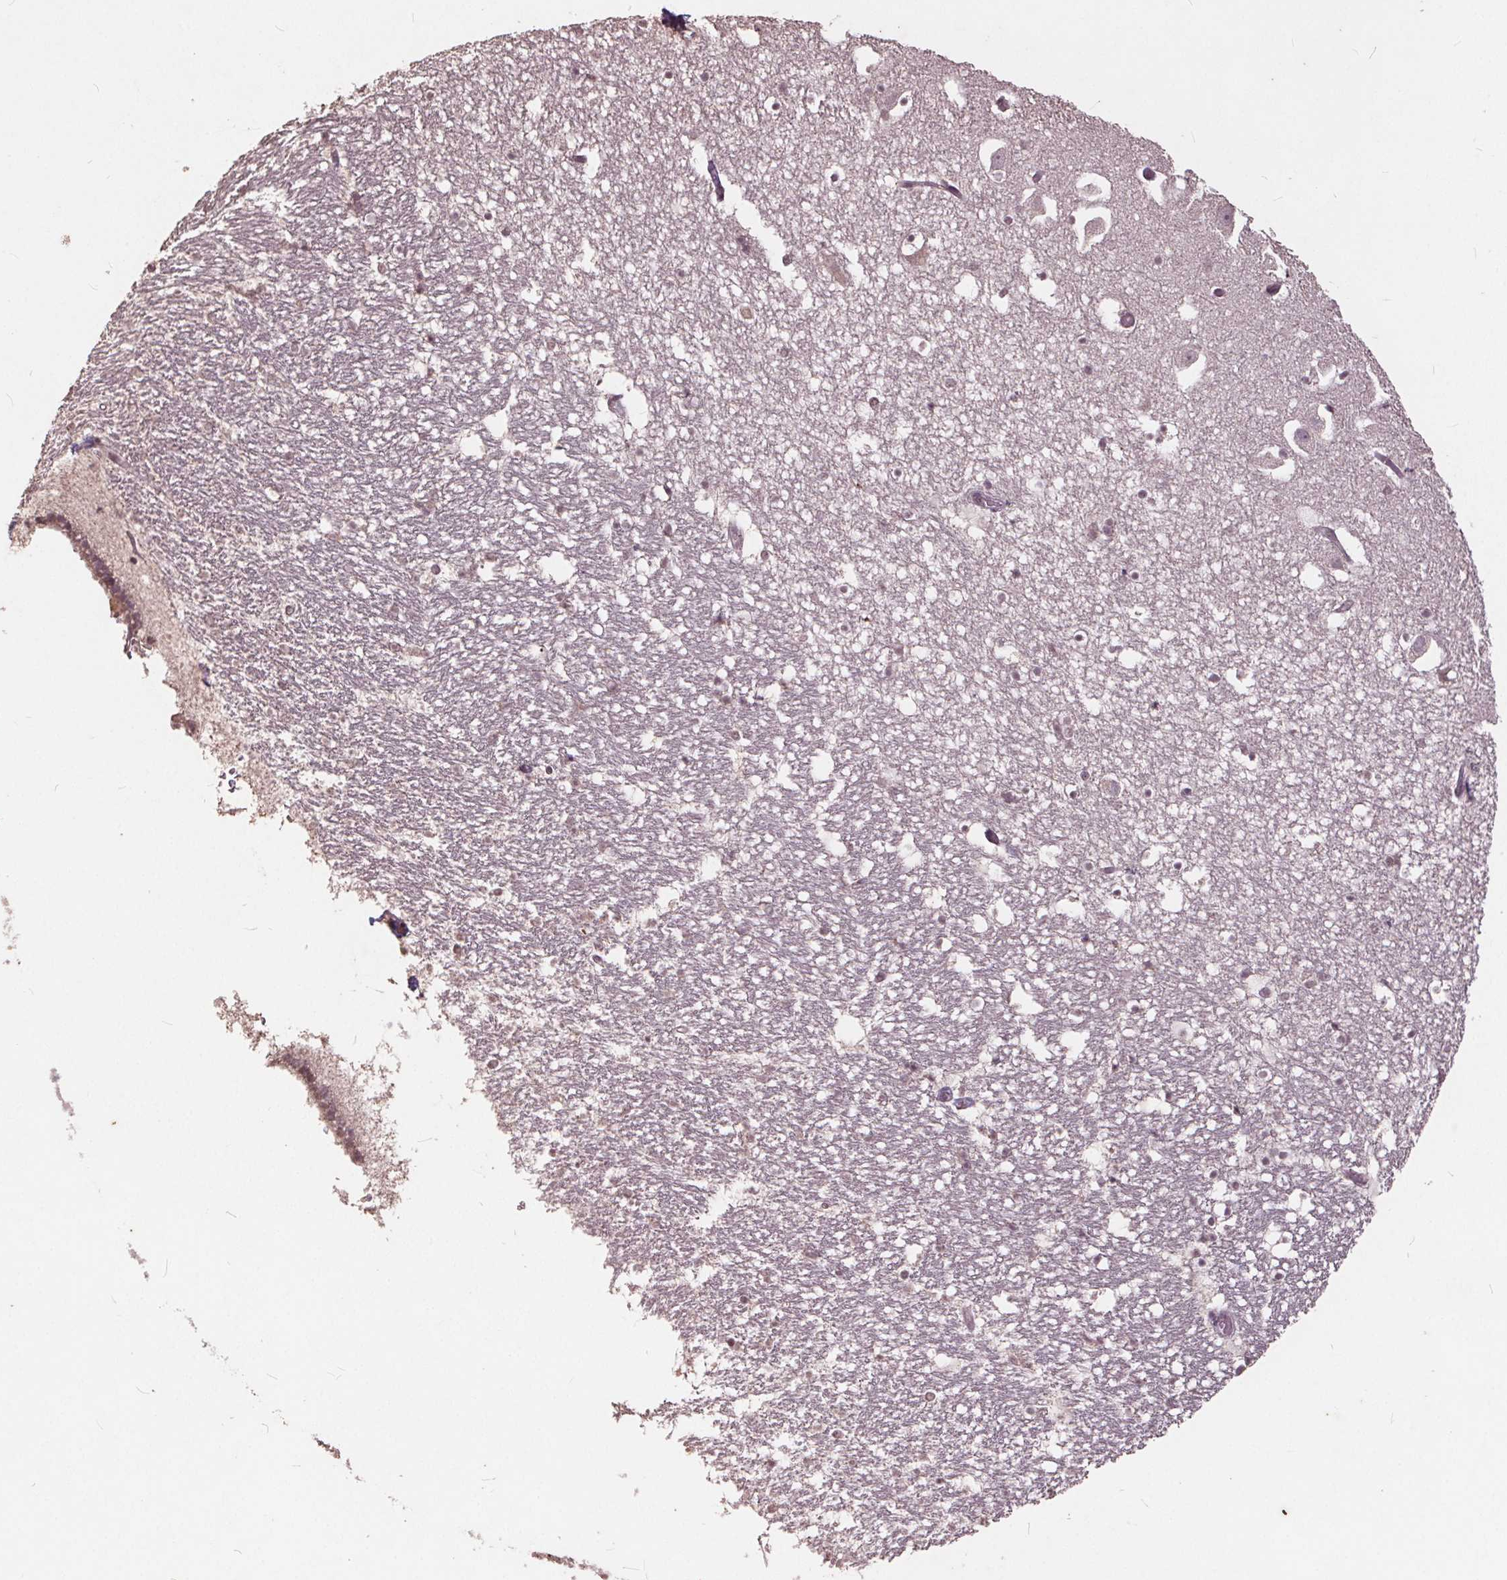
{"staining": {"intensity": "weak", "quantity": "<25%", "location": "nuclear"}, "tissue": "hippocampus", "cell_type": "Glial cells", "image_type": "normal", "snomed": [{"axis": "morphology", "description": "Normal tissue, NOS"}, {"axis": "topography", "description": "Hippocampus"}], "caption": "A high-resolution photomicrograph shows immunohistochemistry staining of unremarkable hippocampus, which demonstrates no significant positivity in glial cells.", "gene": "DNMT3B", "patient": {"sex": "male", "age": 26}}